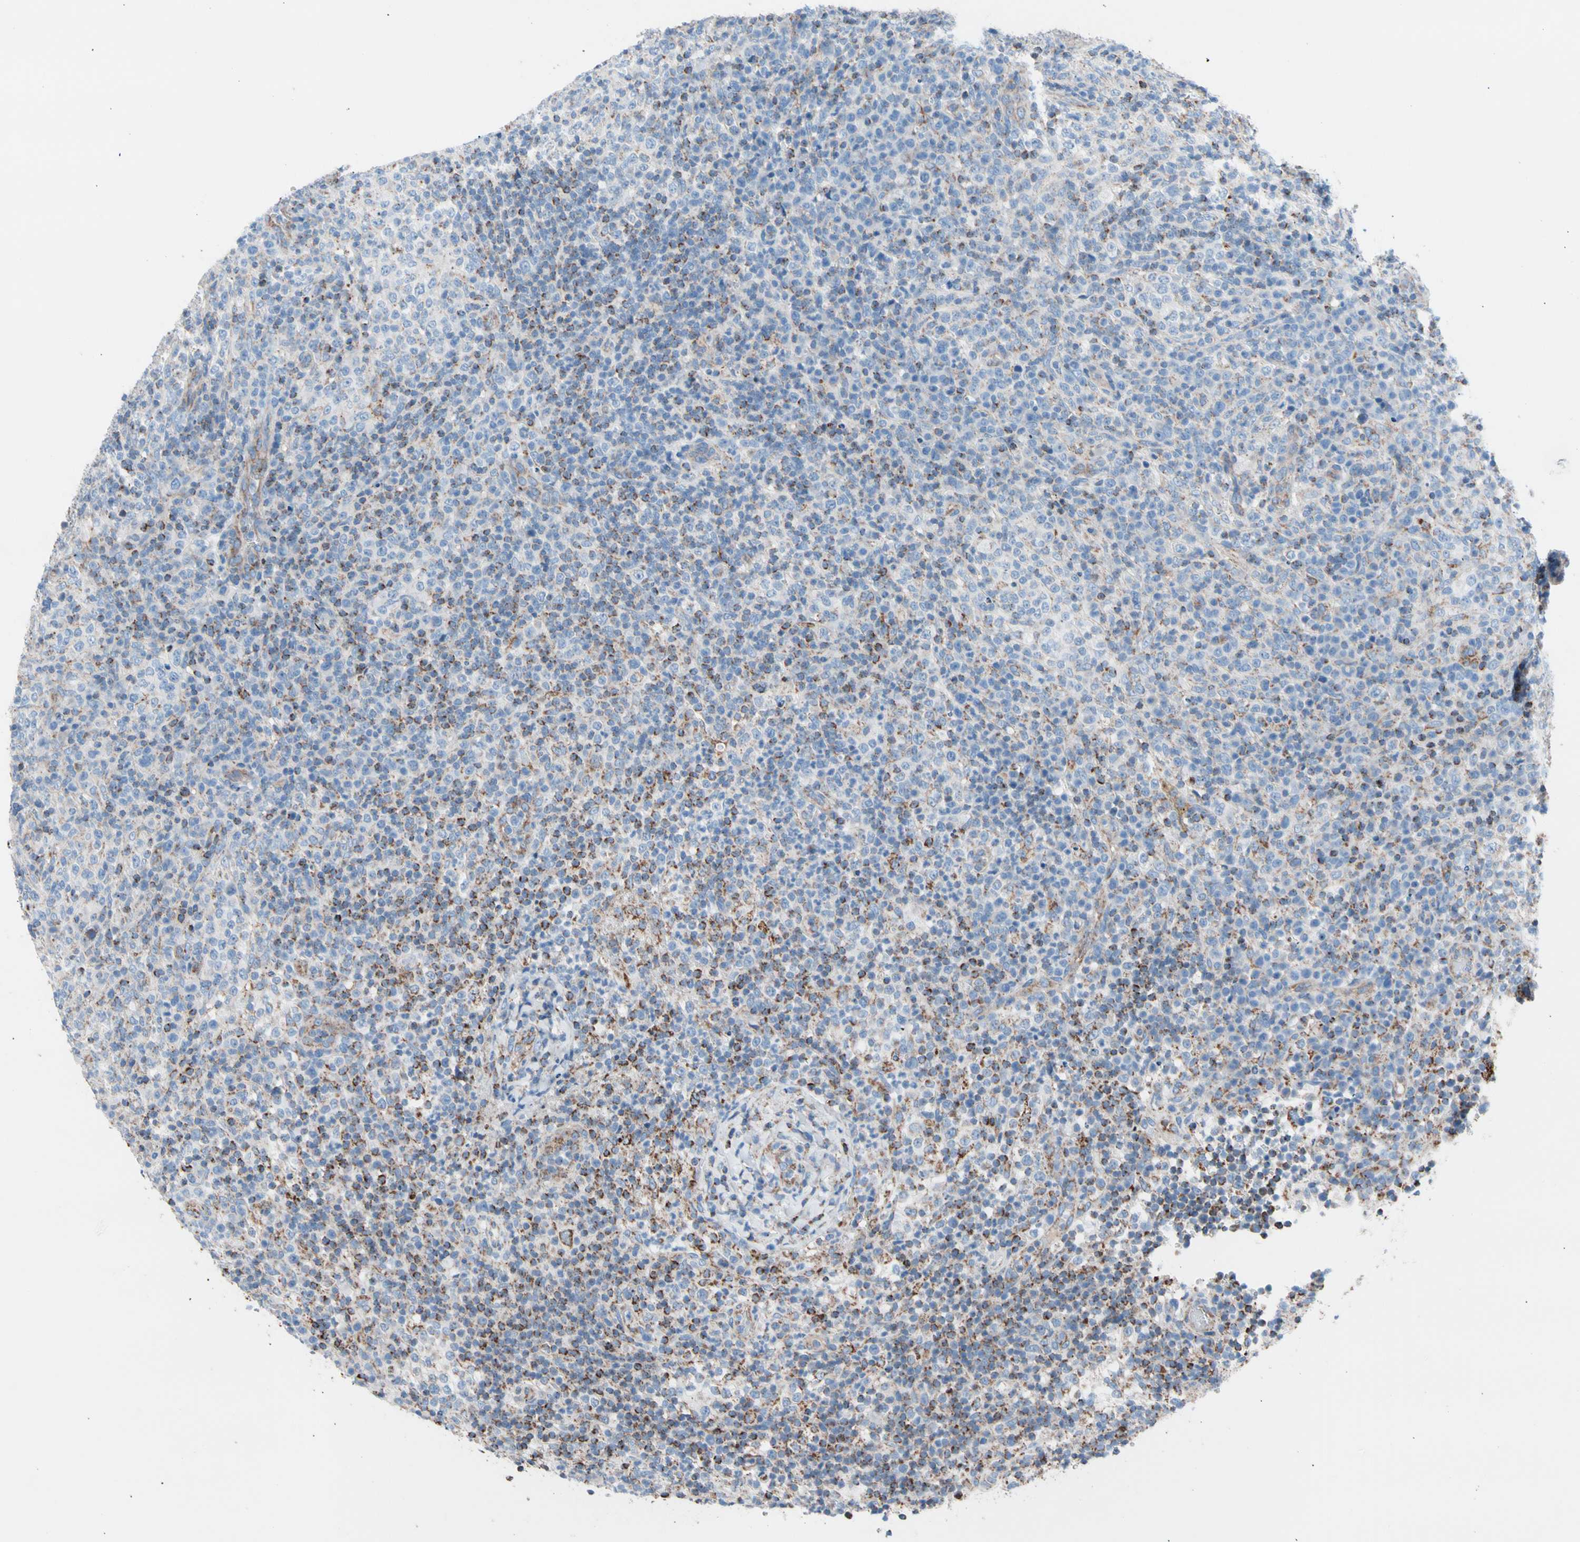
{"staining": {"intensity": "strong", "quantity": "<25%", "location": "cytoplasmic/membranous"}, "tissue": "lymphoma", "cell_type": "Tumor cells", "image_type": "cancer", "snomed": [{"axis": "morphology", "description": "Malignant lymphoma, non-Hodgkin's type, High grade"}, {"axis": "topography", "description": "Lymph node"}], "caption": "A brown stain shows strong cytoplasmic/membranous positivity of a protein in human lymphoma tumor cells.", "gene": "HK1", "patient": {"sex": "female", "age": 76}}